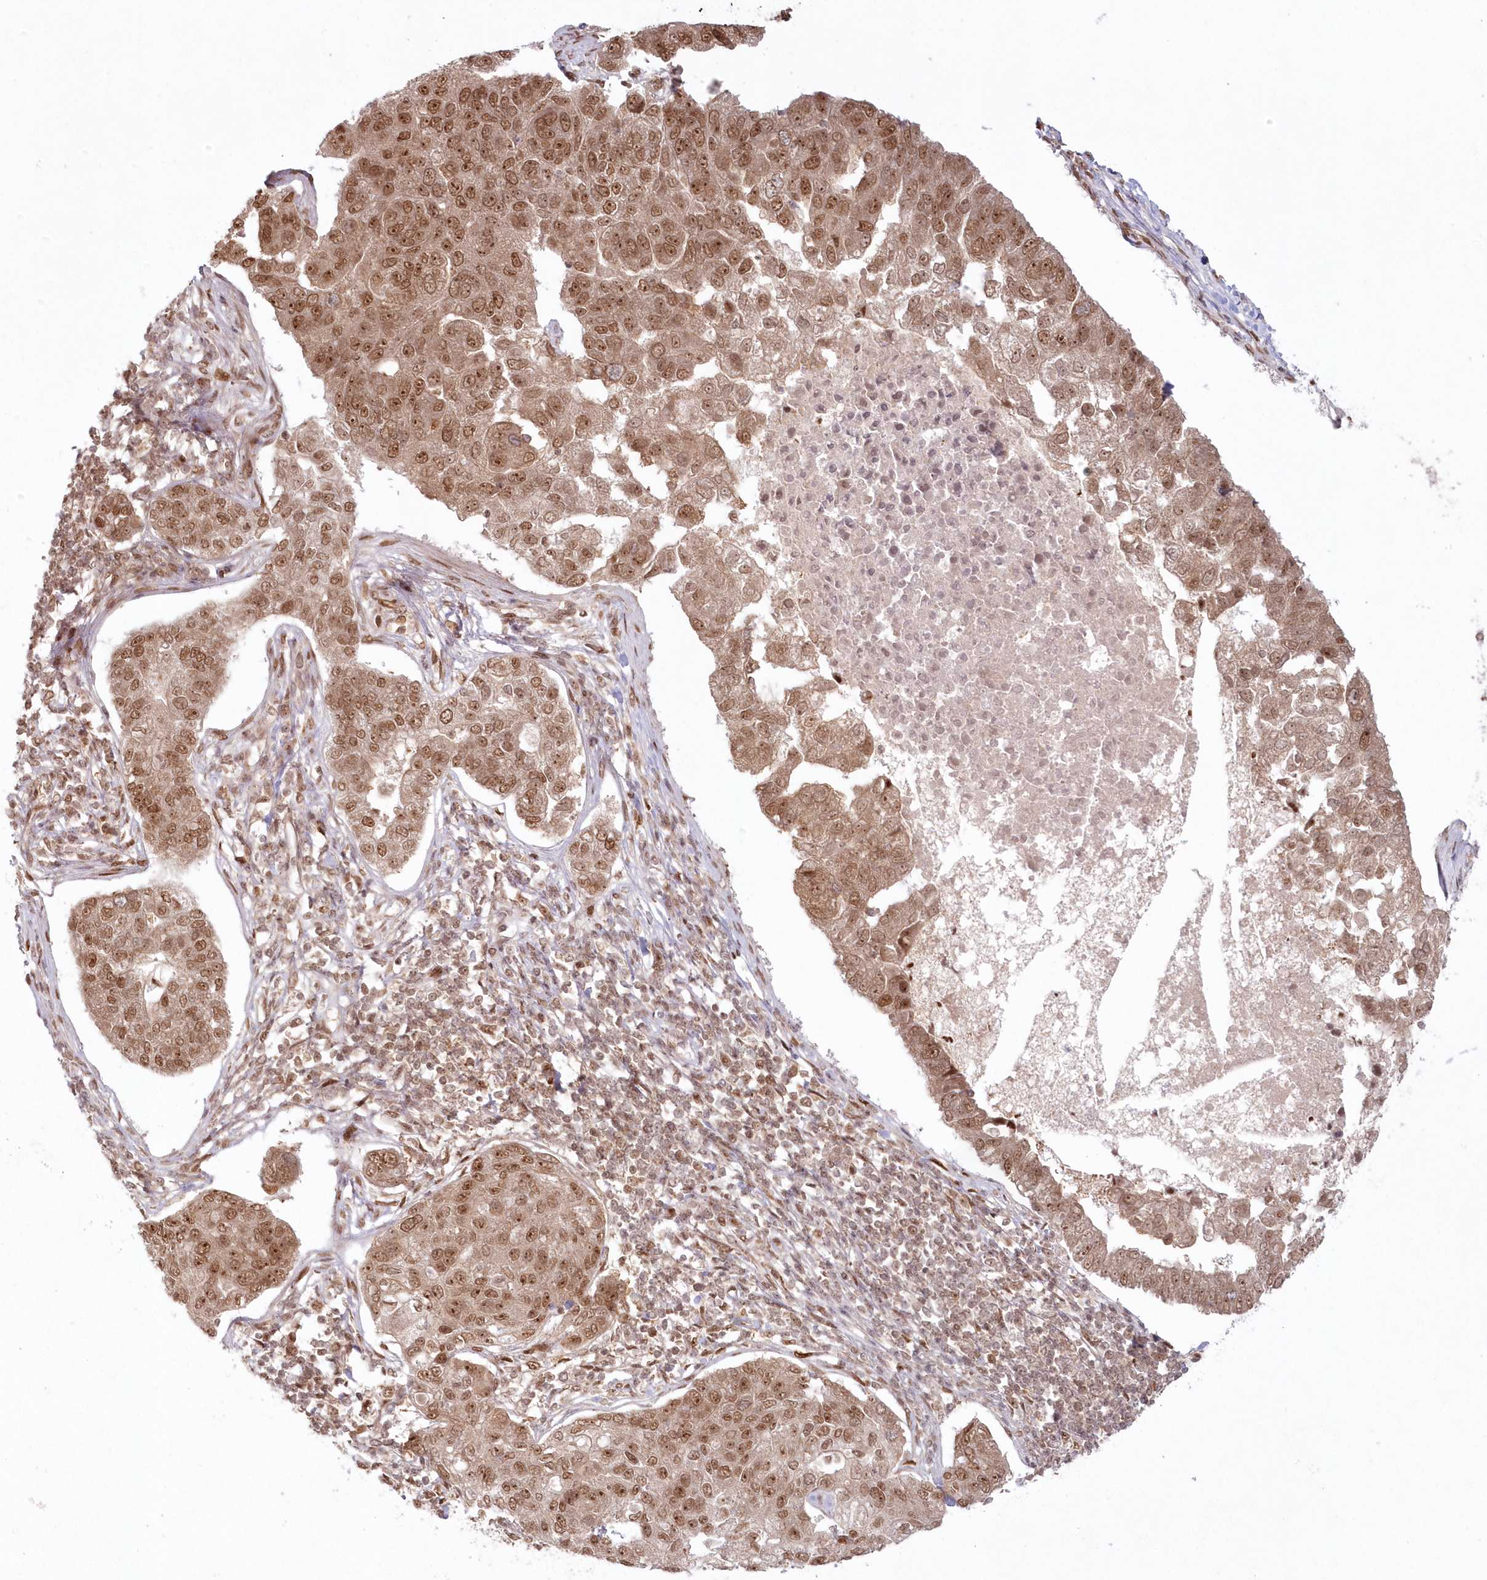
{"staining": {"intensity": "moderate", "quantity": ">75%", "location": "cytoplasmic/membranous,nuclear"}, "tissue": "pancreatic cancer", "cell_type": "Tumor cells", "image_type": "cancer", "snomed": [{"axis": "morphology", "description": "Adenocarcinoma, NOS"}, {"axis": "topography", "description": "Pancreas"}], "caption": "Protein expression analysis of human adenocarcinoma (pancreatic) reveals moderate cytoplasmic/membranous and nuclear expression in about >75% of tumor cells.", "gene": "TOGARAM2", "patient": {"sex": "female", "age": 61}}